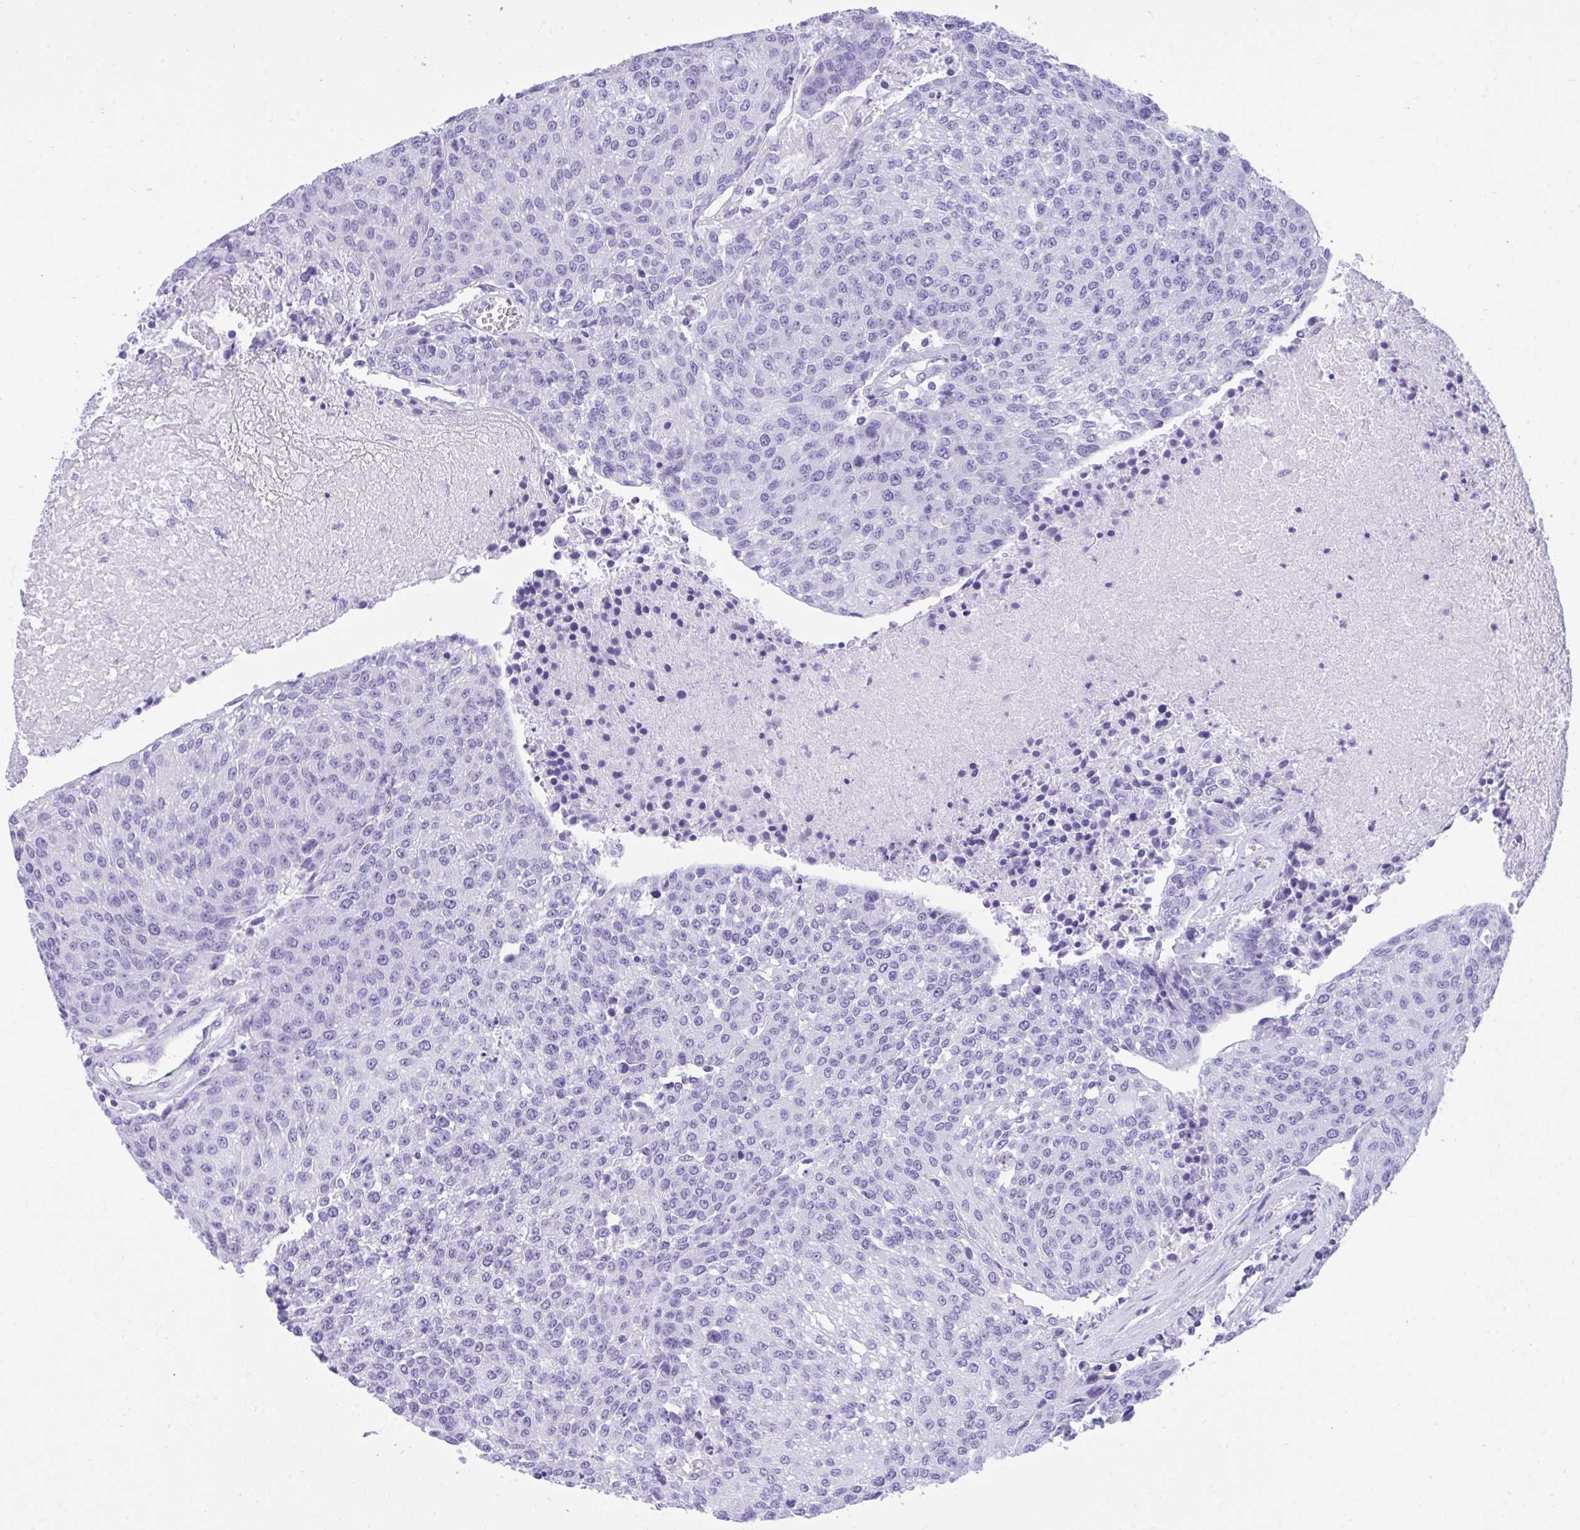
{"staining": {"intensity": "negative", "quantity": "none", "location": "none"}, "tissue": "urothelial cancer", "cell_type": "Tumor cells", "image_type": "cancer", "snomed": [{"axis": "morphology", "description": "Urothelial carcinoma, High grade"}, {"axis": "topography", "description": "Urinary bladder"}], "caption": "Tumor cells are negative for protein expression in human urothelial carcinoma (high-grade). The staining is performed using DAB (3,3'-diaminobenzidine) brown chromogen with nuclei counter-stained in using hematoxylin.", "gene": "TLN2", "patient": {"sex": "female", "age": 85}}